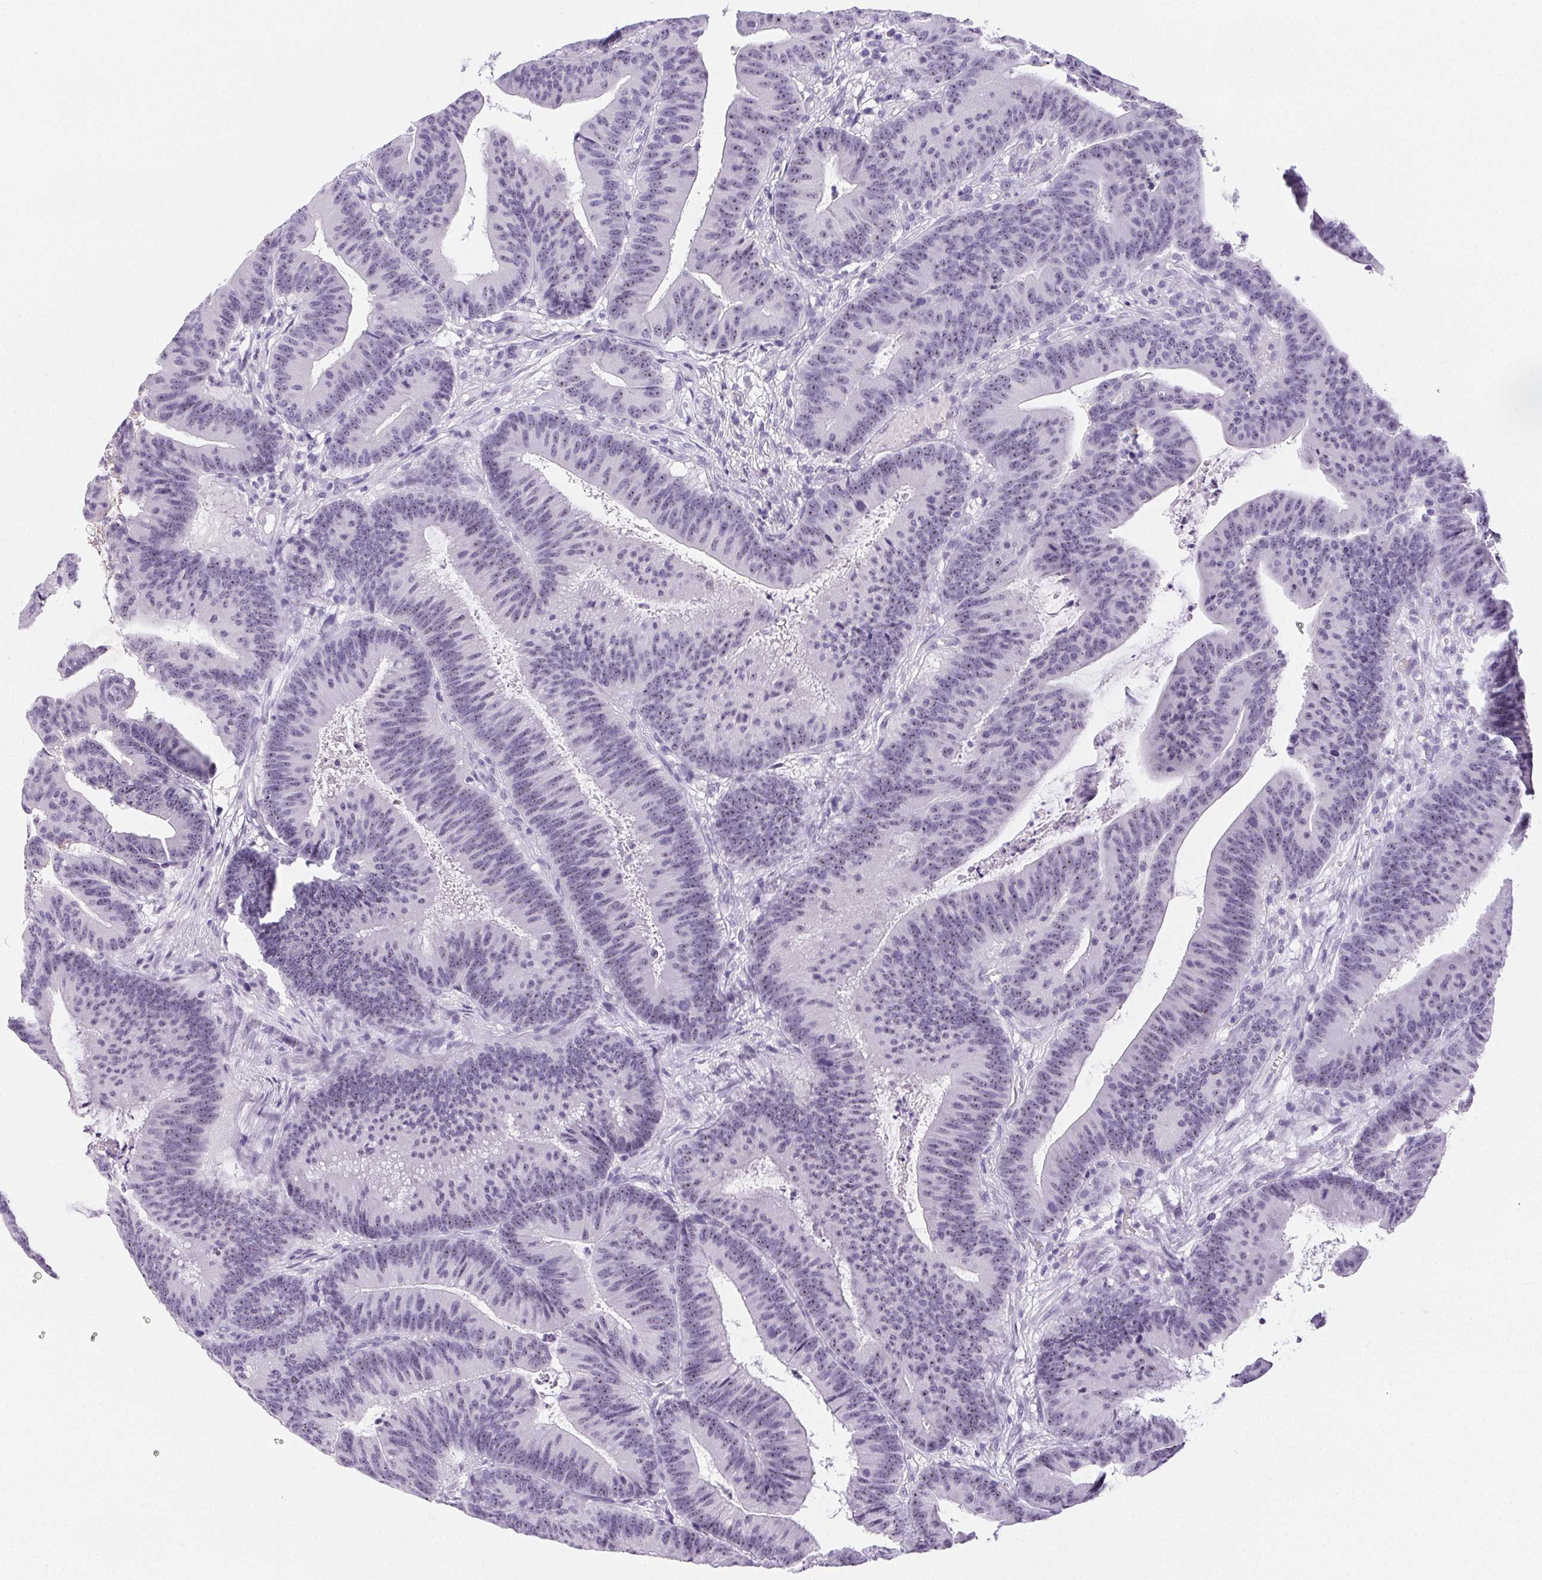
{"staining": {"intensity": "negative", "quantity": "none", "location": "none"}, "tissue": "colorectal cancer", "cell_type": "Tumor cells", "image_type": "cancer", "snomed": [{"axis": "morphology", "description": "Adenocarcinoma, NOS"}, {"axis": "topography", "description": "Colon"}], "caption": "Photomicrograph shows no protein positivity in tumor cells of colorectal adenocarcinoma tissue.", "gene": "ST8SIA3", "patient": {"sex": "female", "age": 78}}